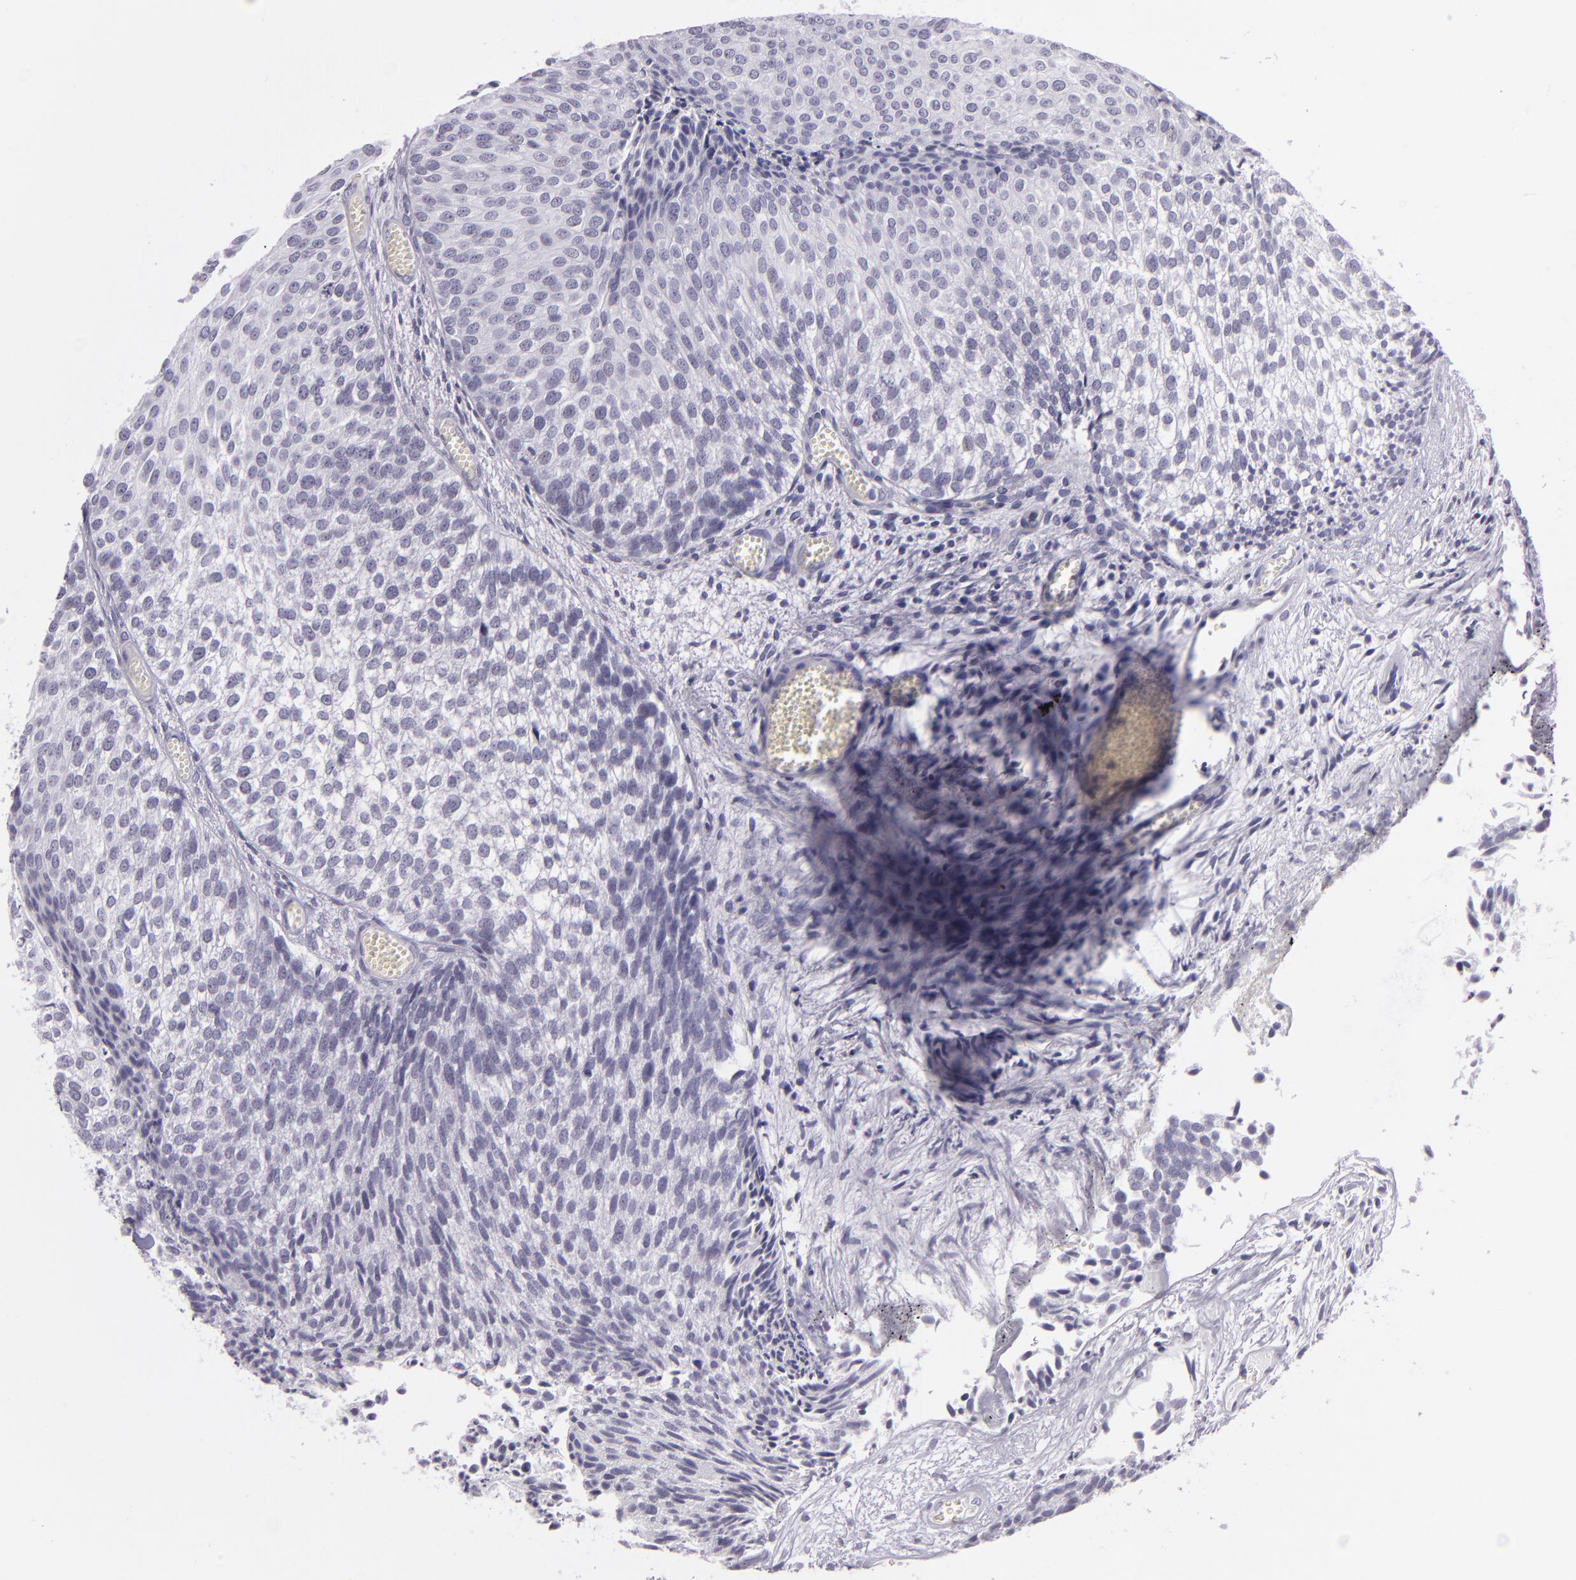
{"staining": {"intensity": "negative", "quantity": "none", "location": "none"}, "tissue": "urothelial cancer", "cell_type": "Tumor cells", "image_type": "cancer", "snomed": [{"axis": "morphology", "description": "Urothelial carcinoma, Low grade"}, {"axis": "topography", "description": "Urinary bladder"}], "caption": "There is no significant staining in tumor cells of urothelial cancer.", "gene": "MCM3", "patient": {"sex": "male", "age": 84}}